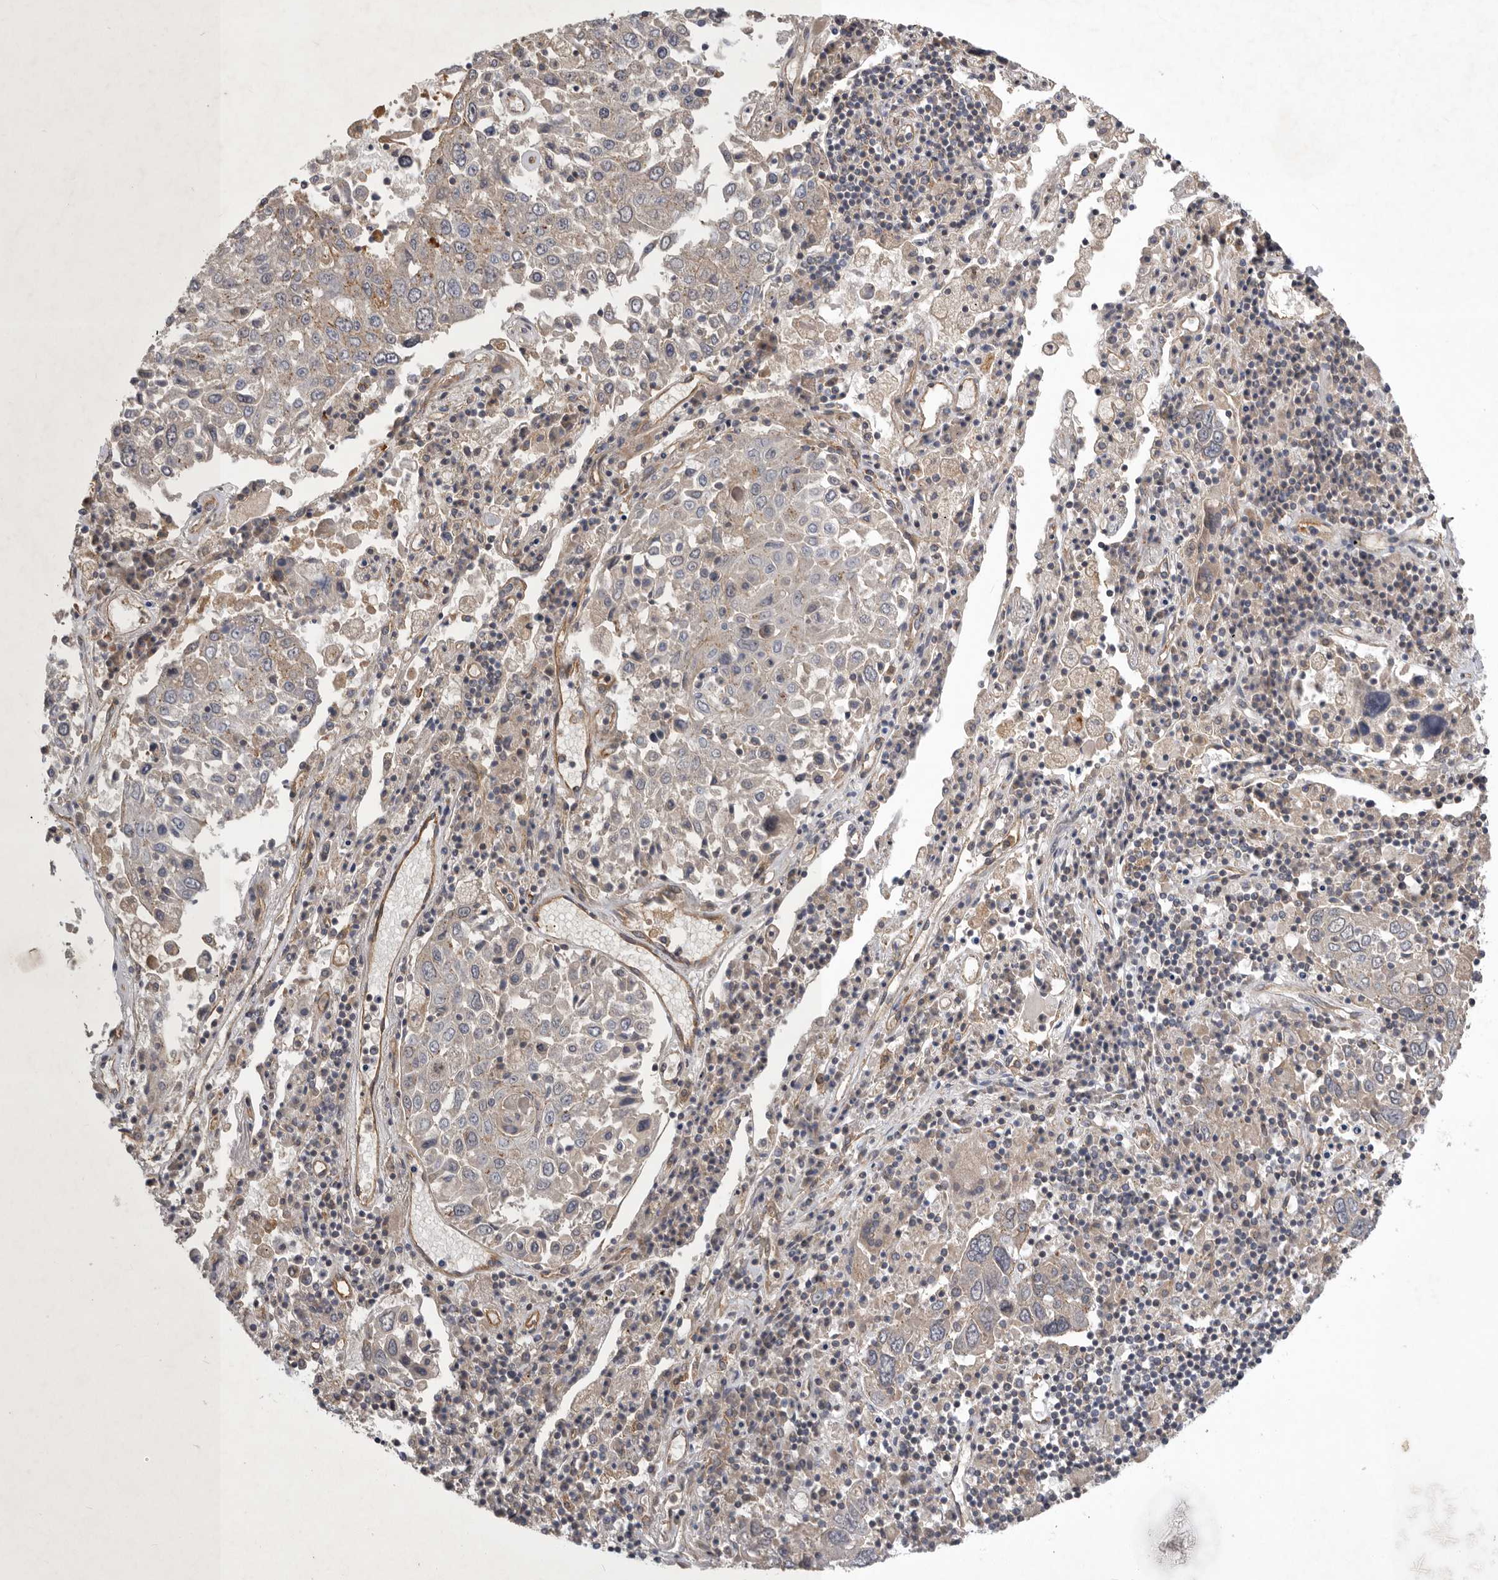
{"staining": {"intensity": "weak", "quantity": "25%-75%", "location": "cytoplasmic/membranous"}, "tissue": "lung cancer", "cell_type": "Tumor cells", "image_type": "cancer", "snomed": [{"axis": "morphology", "description": "Squamous cell carcinoma, NOS"}, {"axis": "topography", "description": "Lung"}], "caption": "A high-resolution photomicrograph shows immunohistochemistry staining of lung squamous cell carcinoma, which reveals weak cytoplasmic/membranous staining in about 25%-75% of tumor cells. (DAB = brown stain, brightfield microscopy at high magnification).", "gene": "MLPH", "patient": {"sex": "male", "age": 65}}